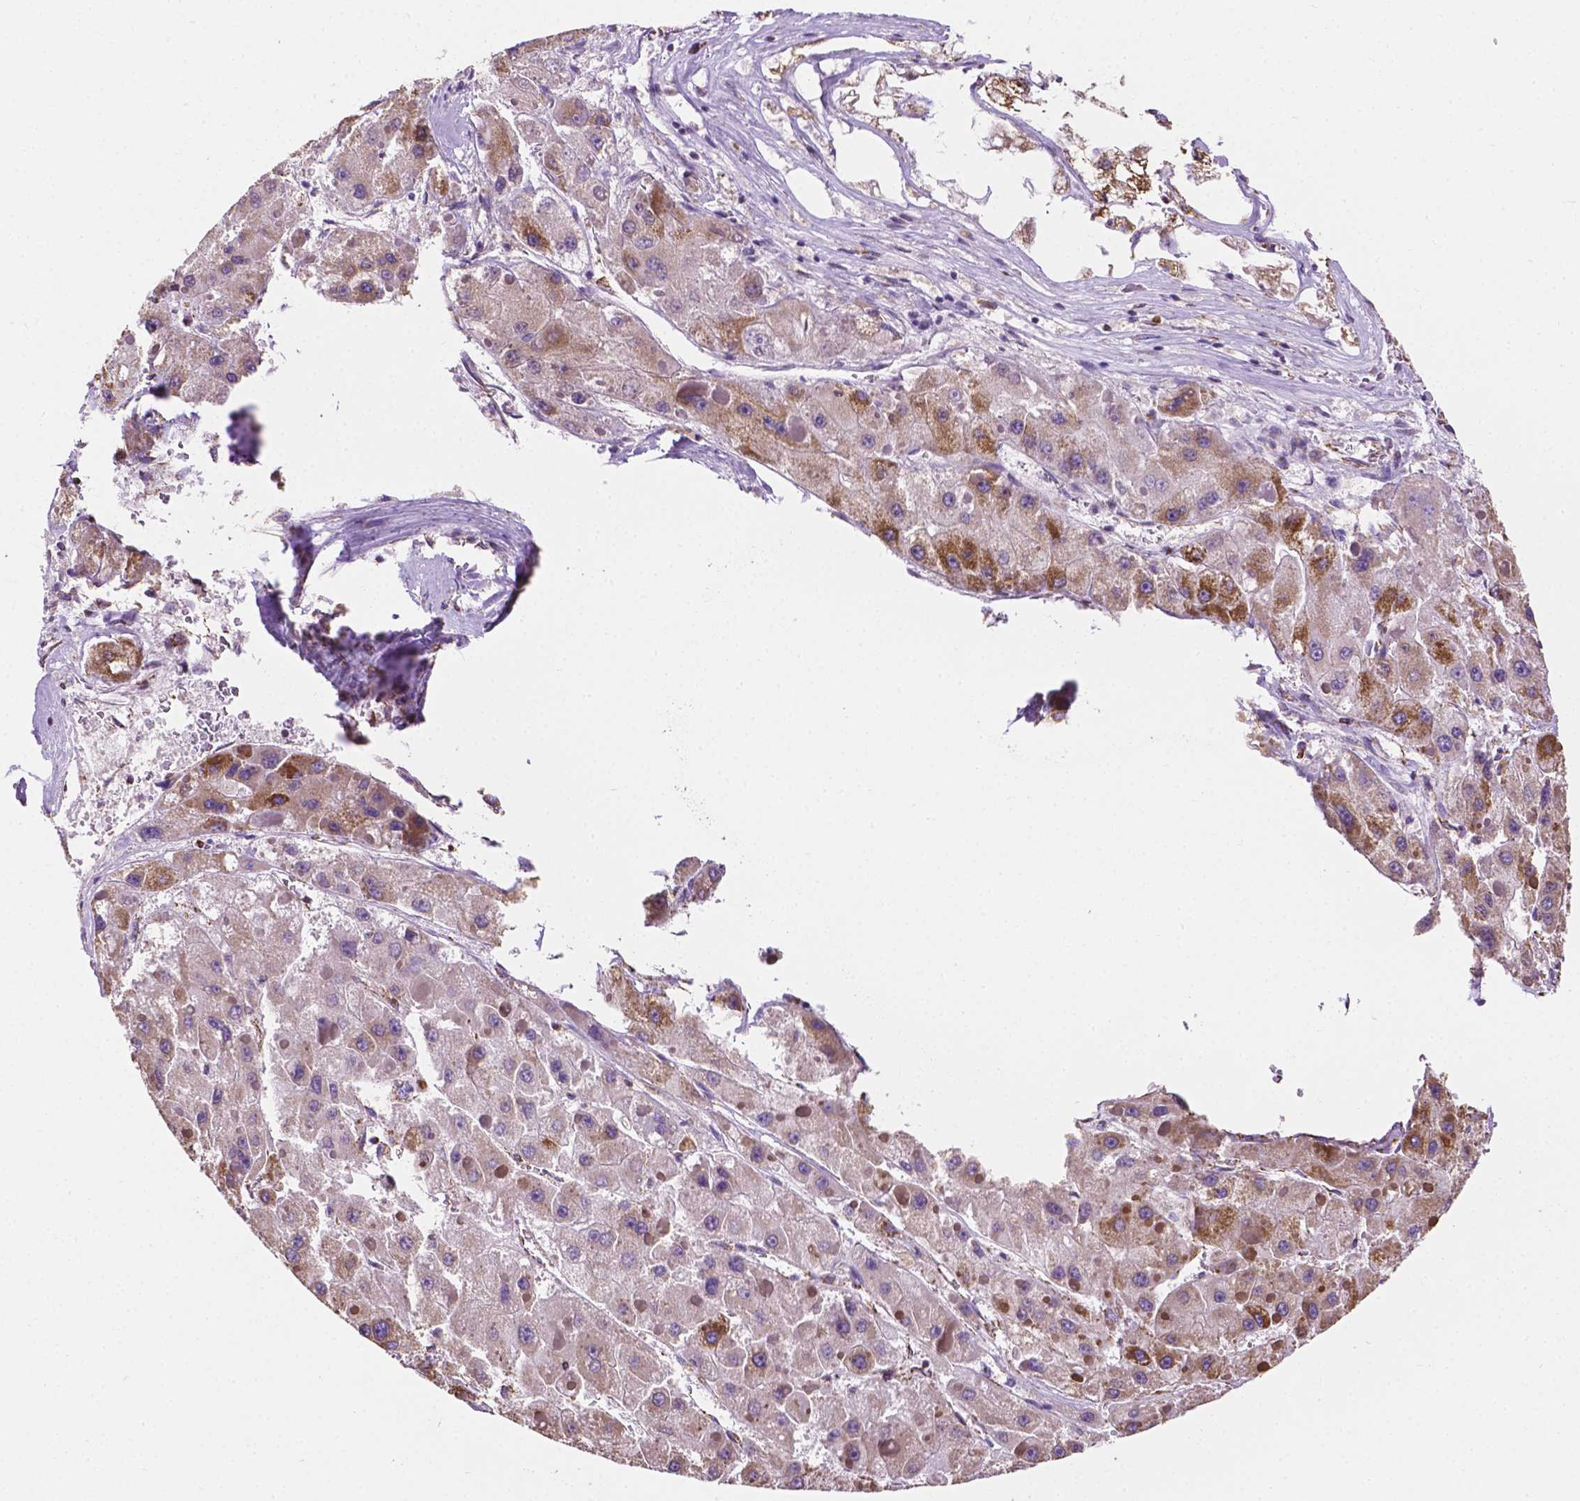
{"staining": {"intensity": "moderate", "quantity": "<25%", "location": "cytoplasmic/membranous"}, "tissue": "liver cancer", "cell_type": "Tumor cells", "image_type": "cancer", "snomed": [{"axis": "morphology", "description": "Carcinoma, Hepatocellular, NOS"}, {"axis": "topography", "description": "Liver"}], "caption": "Liver hepatocellular carcinoma tissue shows moderate cytoplasmic/membranous positivity in about <25% of tumor cells, visualized by immunohistochemistry. The staining was performed using DAB (3,3'-diaminobenzidine) to visualize the protein expression in brown, while the nuclei were stained in blue with hematoxylin (Magnification: 20x).", "gene": "RMDN3", "patient": {"sex": "female", "age": 73}}